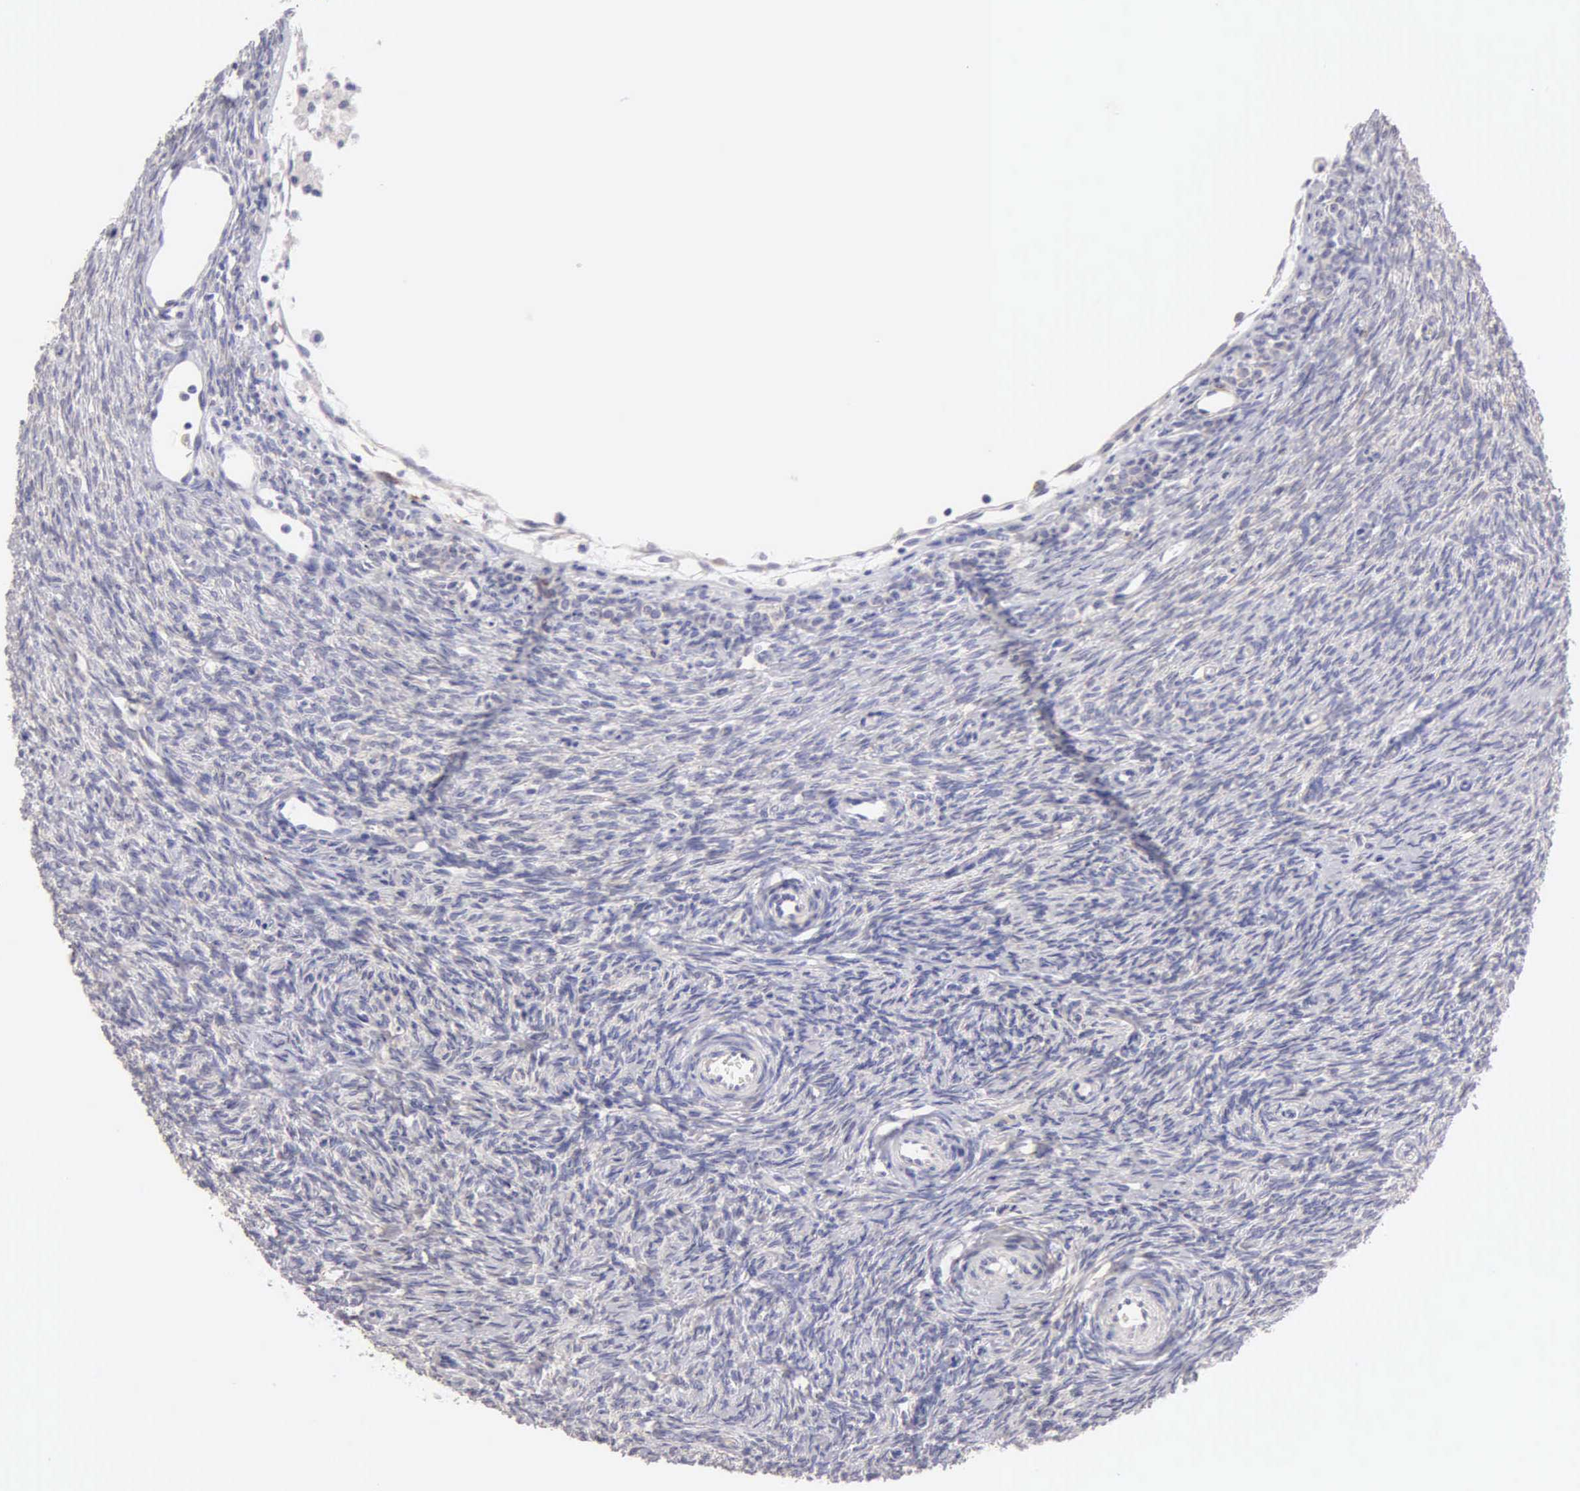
{"staining": {"intensity": "negative", "quantity": "none", "location": "none"}, "tissue": "ovary", "cell_type": "Follicle cells", "image_type": "normal", "snomed": [{"axis": "morphology", "description": "Normal tissue, NOS"}, {"axis": "topography", "description": "Ovary"}], "caption": "Immunohistochemical staining of normal ovary displays no significant staining in follicle cells.", "gene": "APP", "patient": {"sex": "female", "age": 32}}